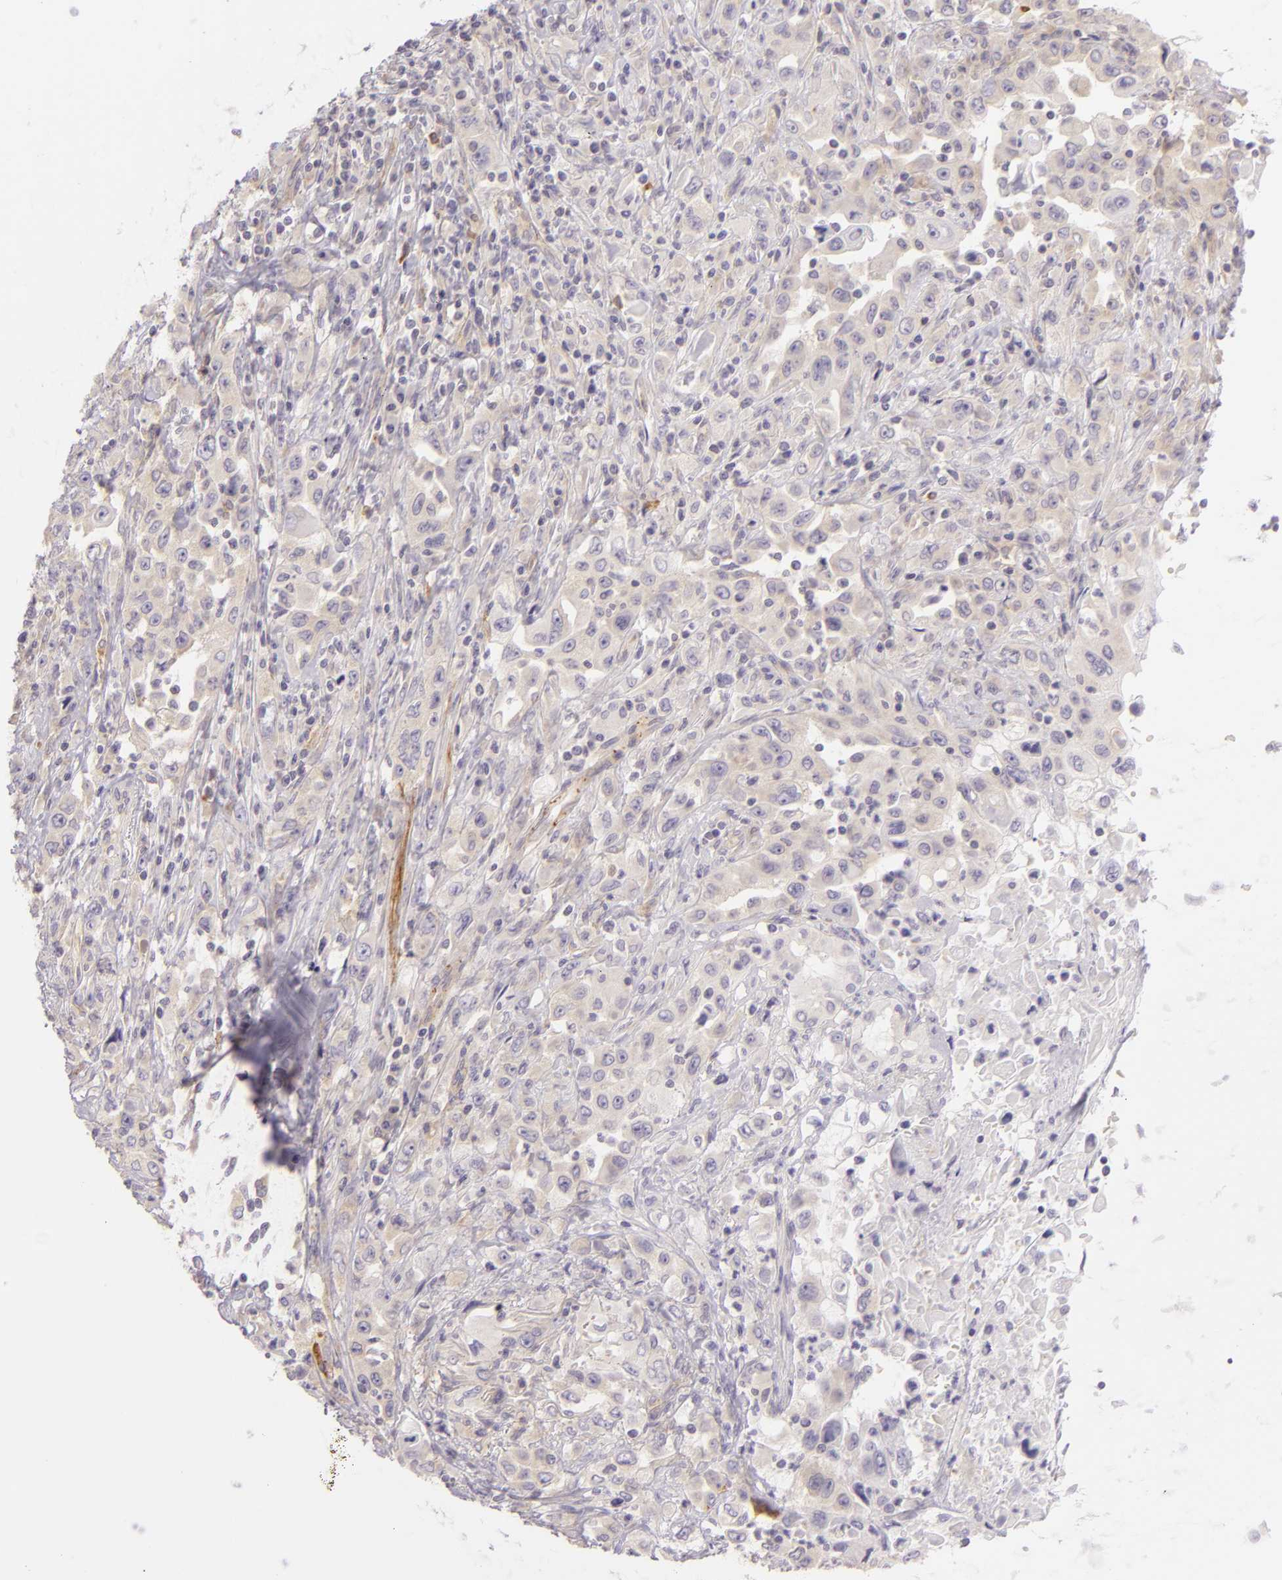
{"staining": {"intensity": "negative", "quantity": "none", "location": "none"}, "tissue": "pancreatic cancer", "cell_type": "Tumor cells", "image_type": "cancer", "snomed": [{"axis": "morphology", "description": "Adenocarcinoma, NOS"}, {"axis": "topography", "description": "Pancreas"}], "caption": "This micrograph is of pancreatic adenocarcinoma stained with immunohistochemistry to label a protein in brown with the nuclei are counter-stained blue. There is no expression in tumor cells. The staining was performed using DAB to visualize the protein expression in brown, while the nuclei were stained in blue with hematoxylin (Magnification: 20x).", "gene": "ZC3H7B", "patient": {"sex": "male", "age": 70}}